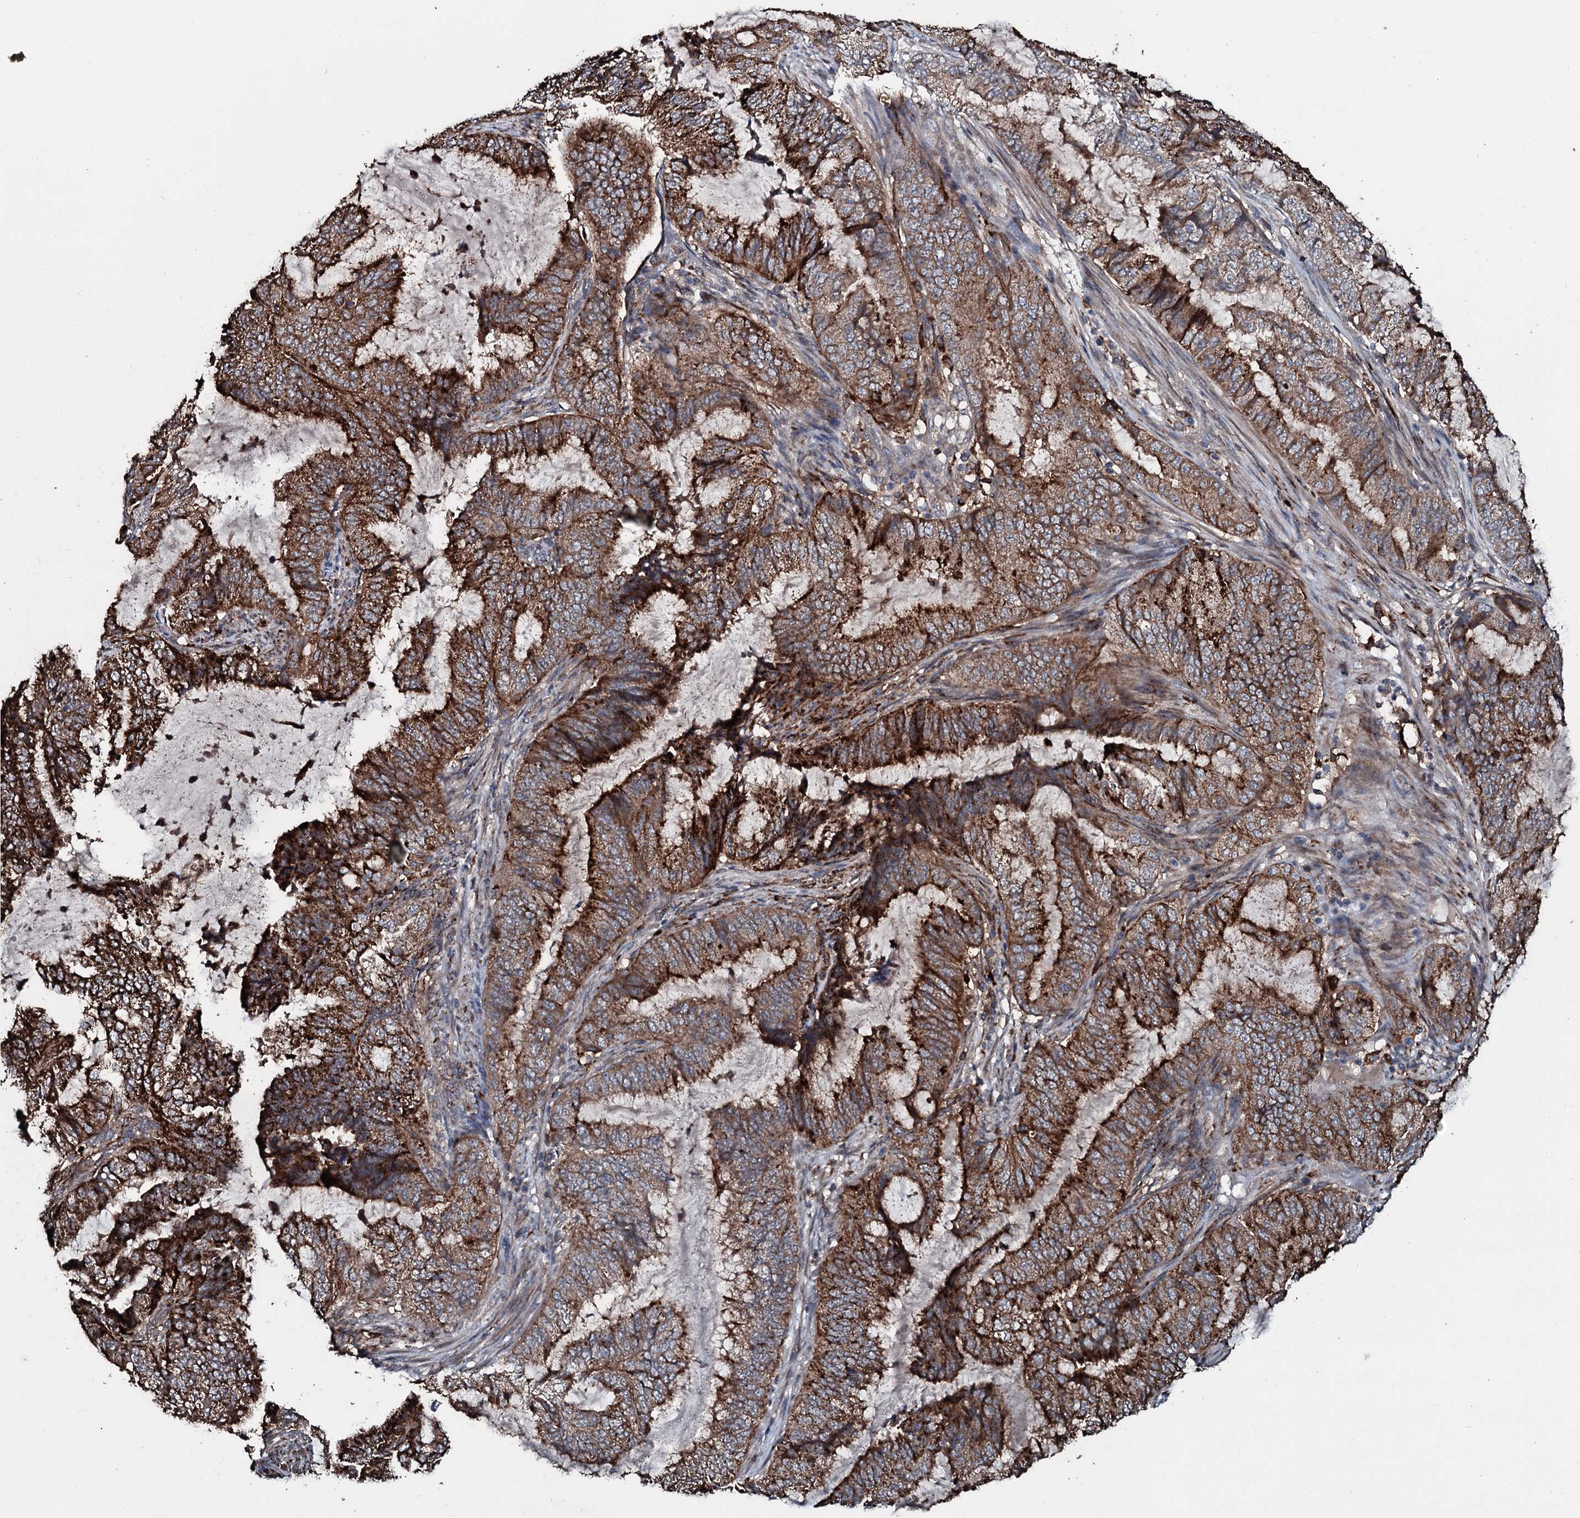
{"staining": {"intensity": "strong", "quantity": ">75%", "location": "cytoplasmic/membranous"}, "tissue": "endometrial cancer", "cell_type": "Tumor cells", "image_type": "cancer", "snomed": [{"axis": "morphology", "description": "Adenocarcinoma, NOS"}, {"axis": "topography", "description": "Endometrium"}], "caption": "There is high levels of strong cytoplasmic/membranous staining in tumor cells of endometrial cancer (adenocarcinoma), as demonstrated by immunohistochemical staining (brown color).", "gene": "TPGS2", "patient": {"sex": "female", "age": 51}}